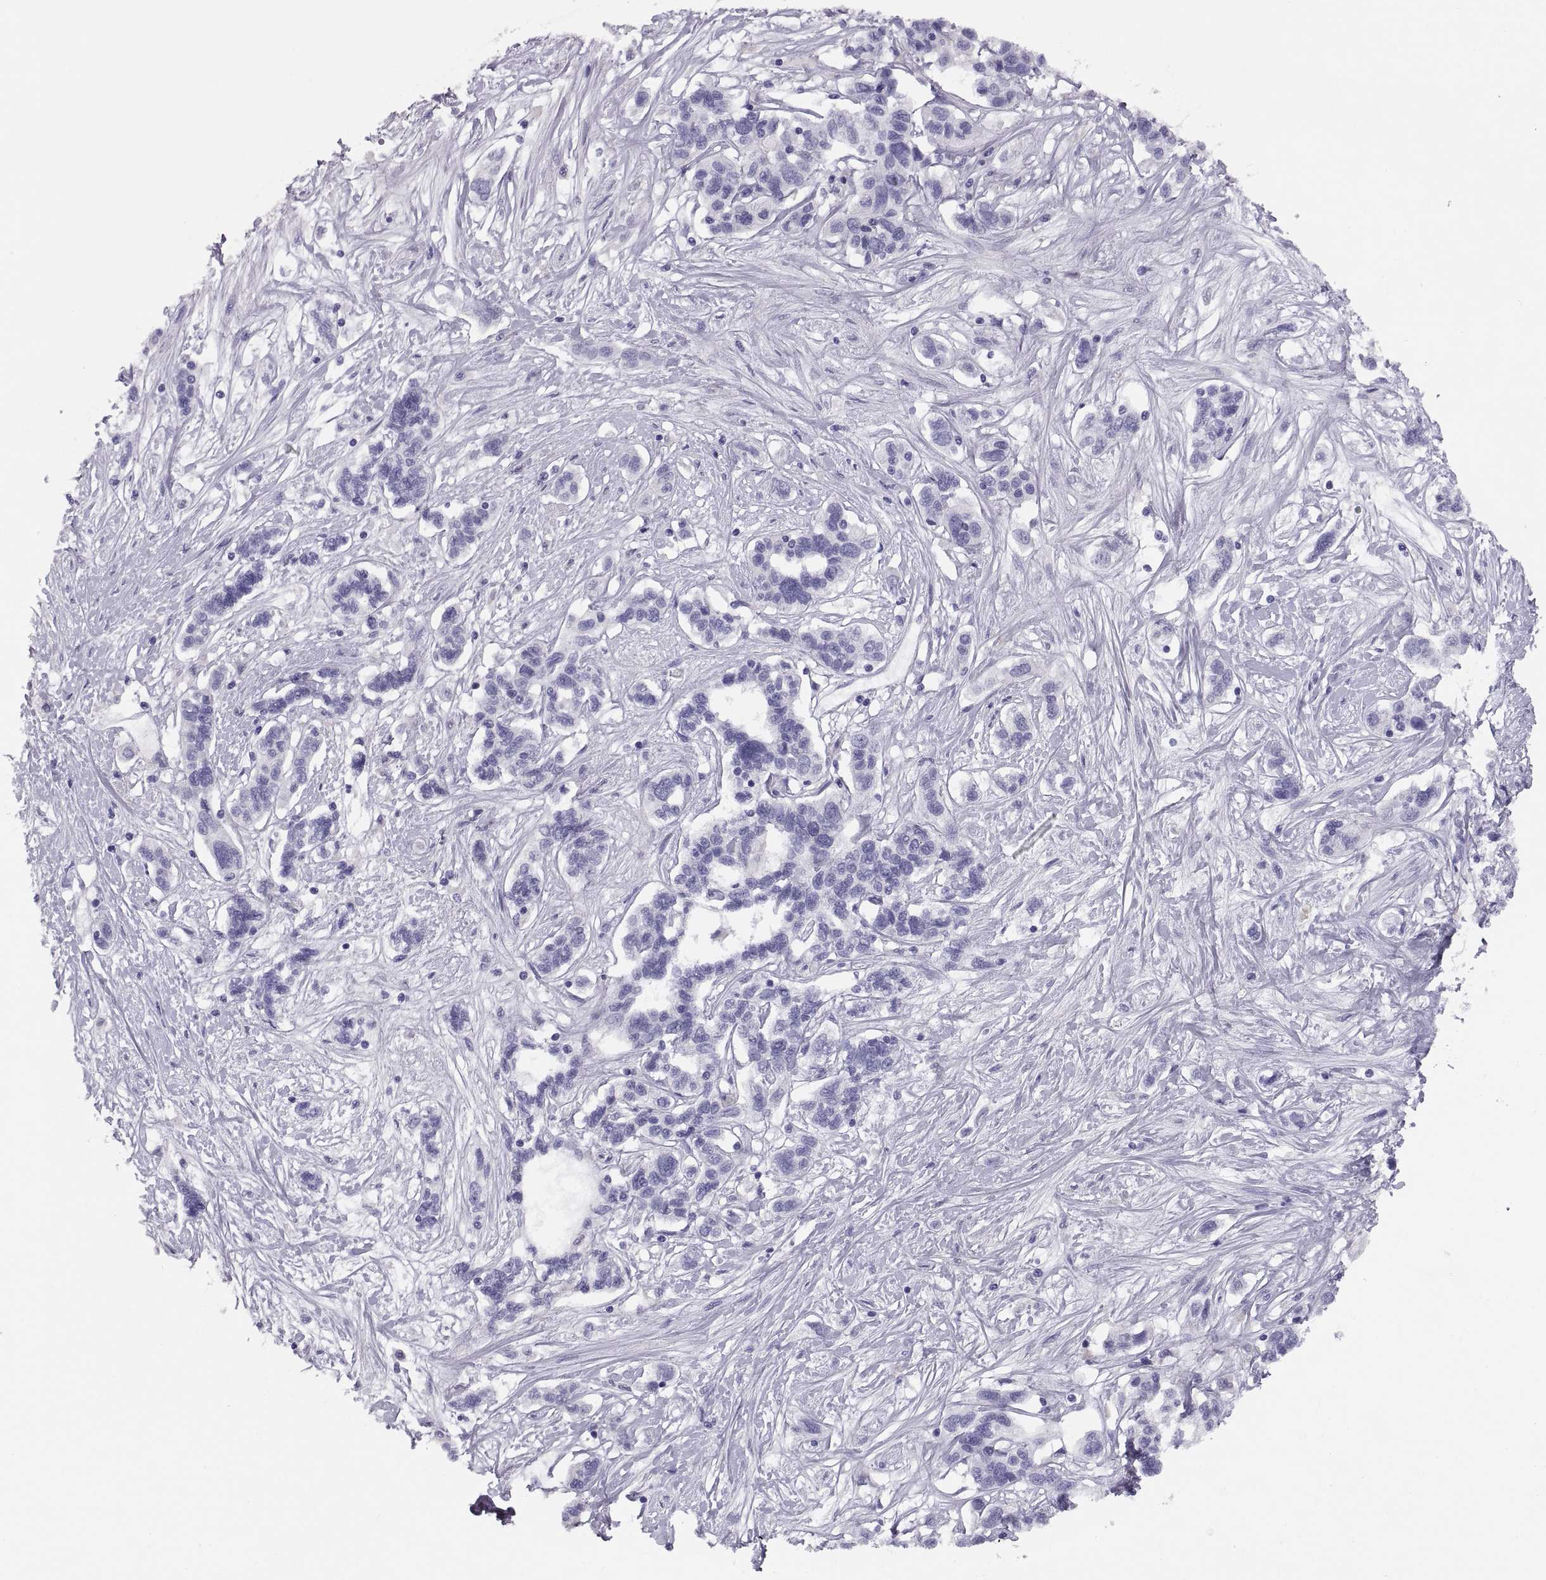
{"staining": {"intensity": "negative", "quantity": "none", "location": "none"}, "tissue": "liver cancer", "cell_type": "Tumor cells", "image_type": "cancer", "snomed": [{"axis": "morphology", "description": "Adenocarcinoma, NOS"}, {"axis": "morphology", "description": "Cholangiocarcinoma"}, {"axis": "topography", "description": "Liver"}], "caption": "IHC of human liver cancer demonstrates no positivity in tumor cells. Nuclei are stained in blue.", "gene": "PAX2", "patient": {"sex": "male", "age": 64}}